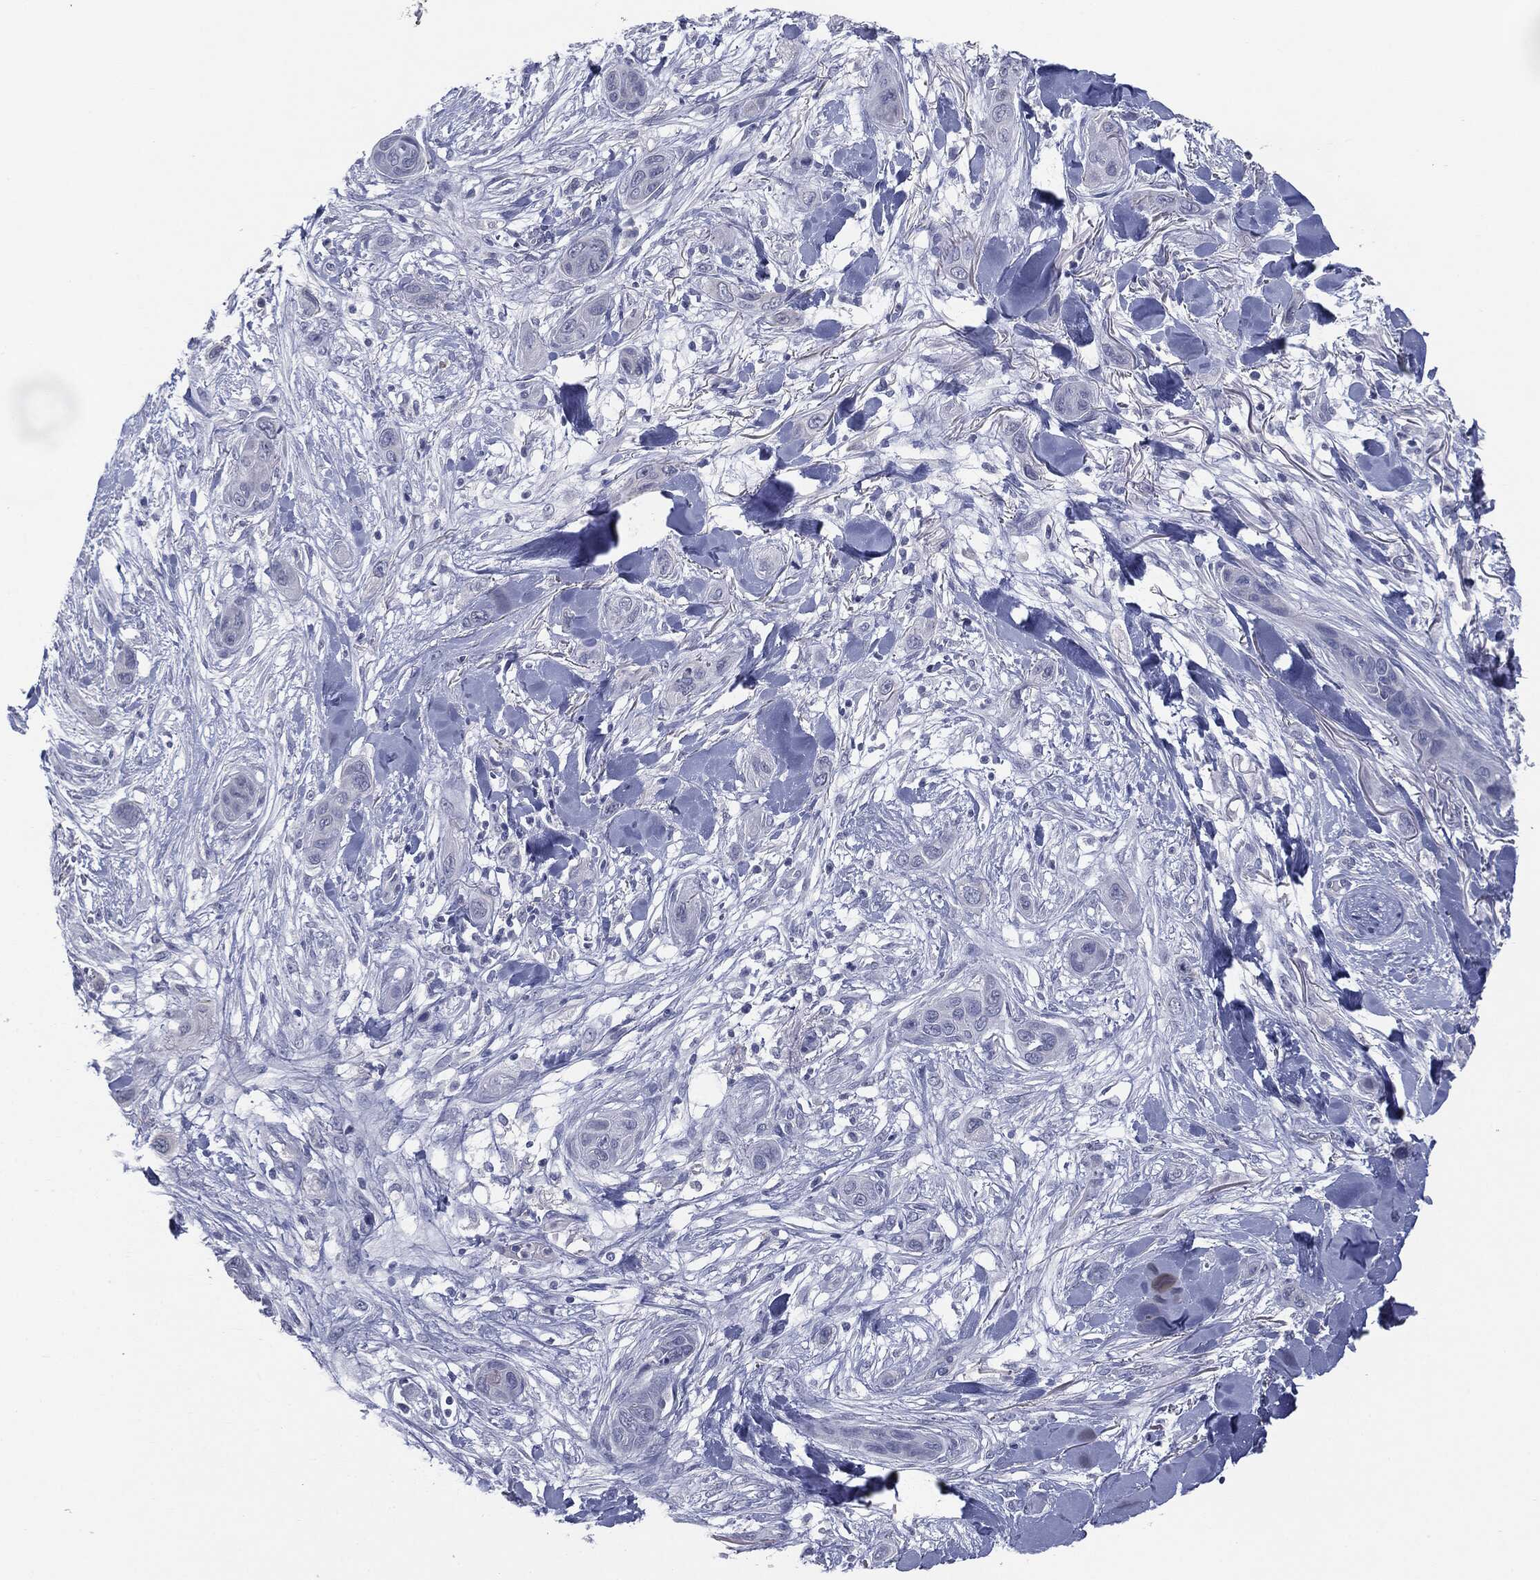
{"staining": {"intensity": "negative", "quantity": "none", "location": "none"}, "tissue": "skin cancer", "cell_type": "Tumor cells", "image_type": "cancer", "snomed": [{"axis": "morphology", "description": "Squamous cell carcinoma, NOS"}, {"axis": "topography", "description": "Skin"}], "caption": "This is a histopathology image of immunohistochemistry (IHC) staining of skin cancer (squamous cell carcinoma), which shows no positivity in tumor cells.", "gene": "MUC1", "patient": {"sex": "male", "age": 78}}